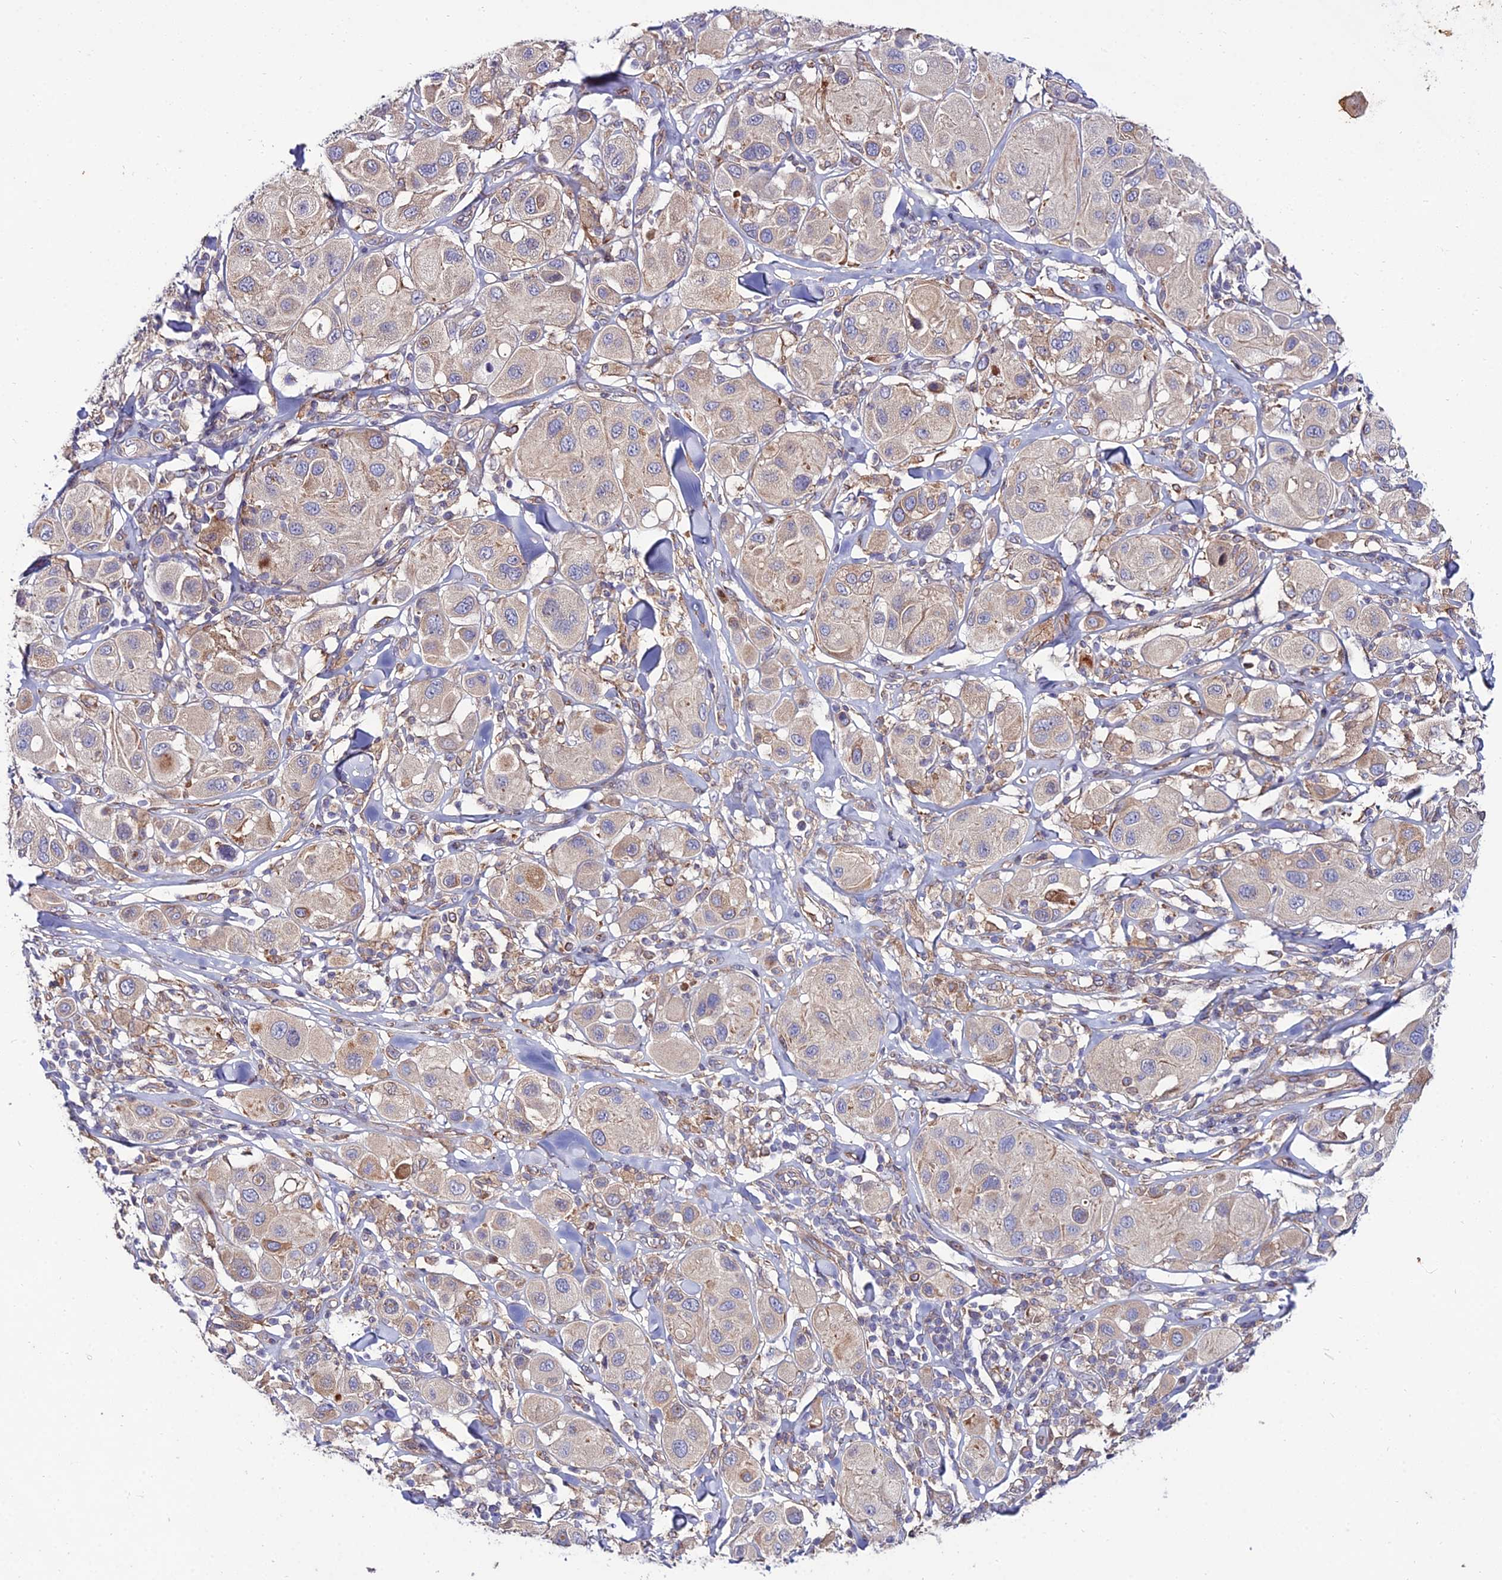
{"staining": {"intensity": "weak", "quantity": "<25%", "location": "cytoplasmic/membranous"}, "tissue": "melanoma", "cell_type": "Tumor cells", "image_type": "cancer", "snomed": [{"axis": "morphology", "description": "Malignant melanoma, Metastatic site"}, {"axis": "topography", "description": "Skin"}], "caption": "Immunohistochemistry (IHC) histopathology image of neoplastic tissue: human melanoma stained with DAB (3,3'-diaminobenzidine) shows no significant protein positivity in tumor cells.", "gene": "ARL6IP1", "patient": {"sex": "male", "age": 41}}